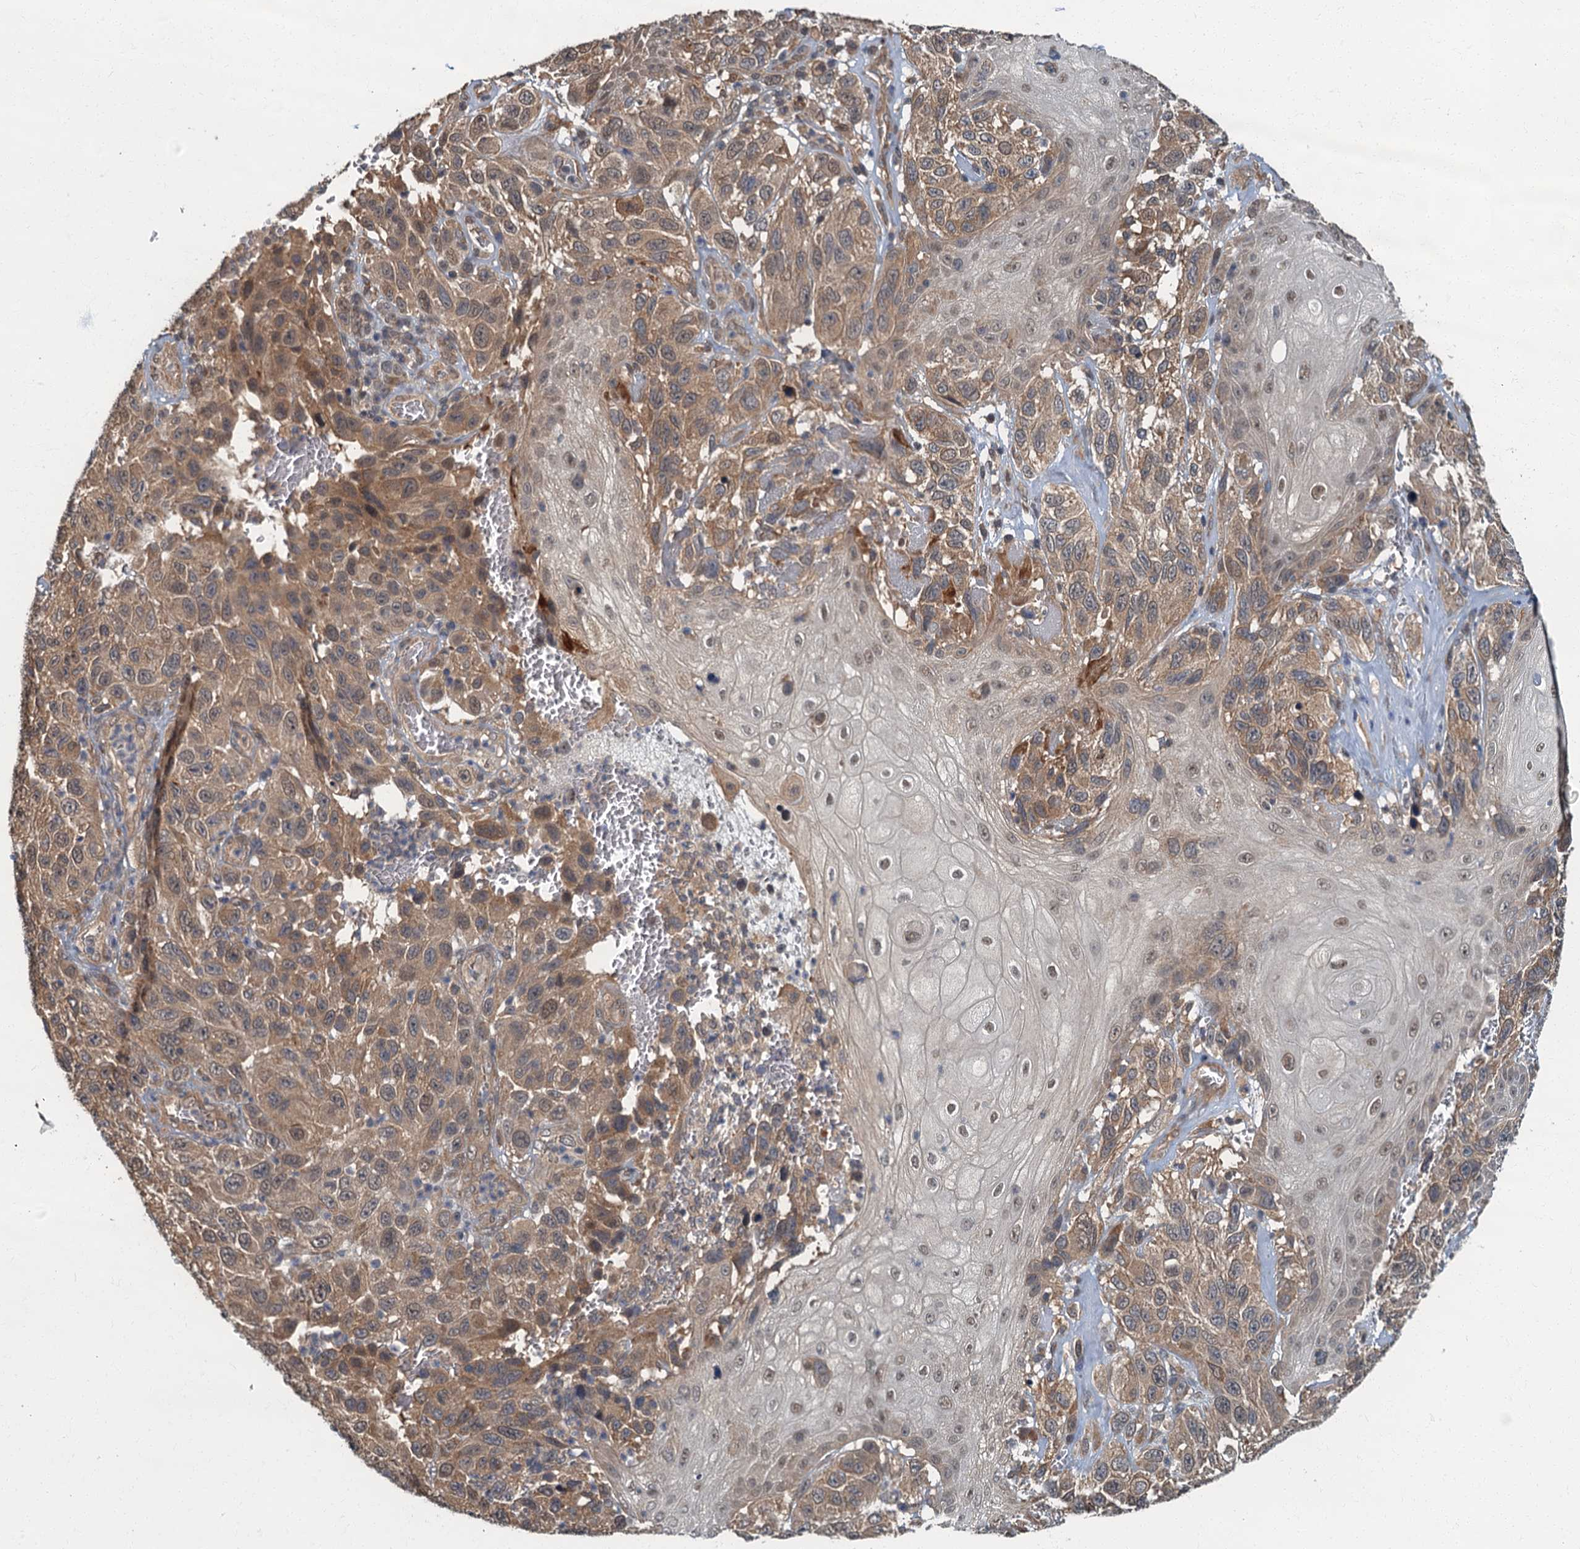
{"staining": {"intensity": "moderate", "quantity": ">75%", "location": "cytoplasmic/membranous"}, "tissue": "melanoma", "cell_type": "Tumor cells", "image_type": "cancer", "snomed": [{"axis": "morphology", "description": "Normal tissue, NOS"}, {"axis": "morphology", "description": "Malignant melanoma, NOS"}, {"axis": "topography", "description": "Skin"}], "caption": "Immunohistochemical staining of human malignant melanoma shows moderate cytoplasmic/membranous protein positivity in about >75% of tumor cells. (DAB (3,3'-diaminobenzidine) IHC with brightfield microscopy, high magnification).", "gene": "TBCK", "patient": {"sex": "female", "age": 96}}